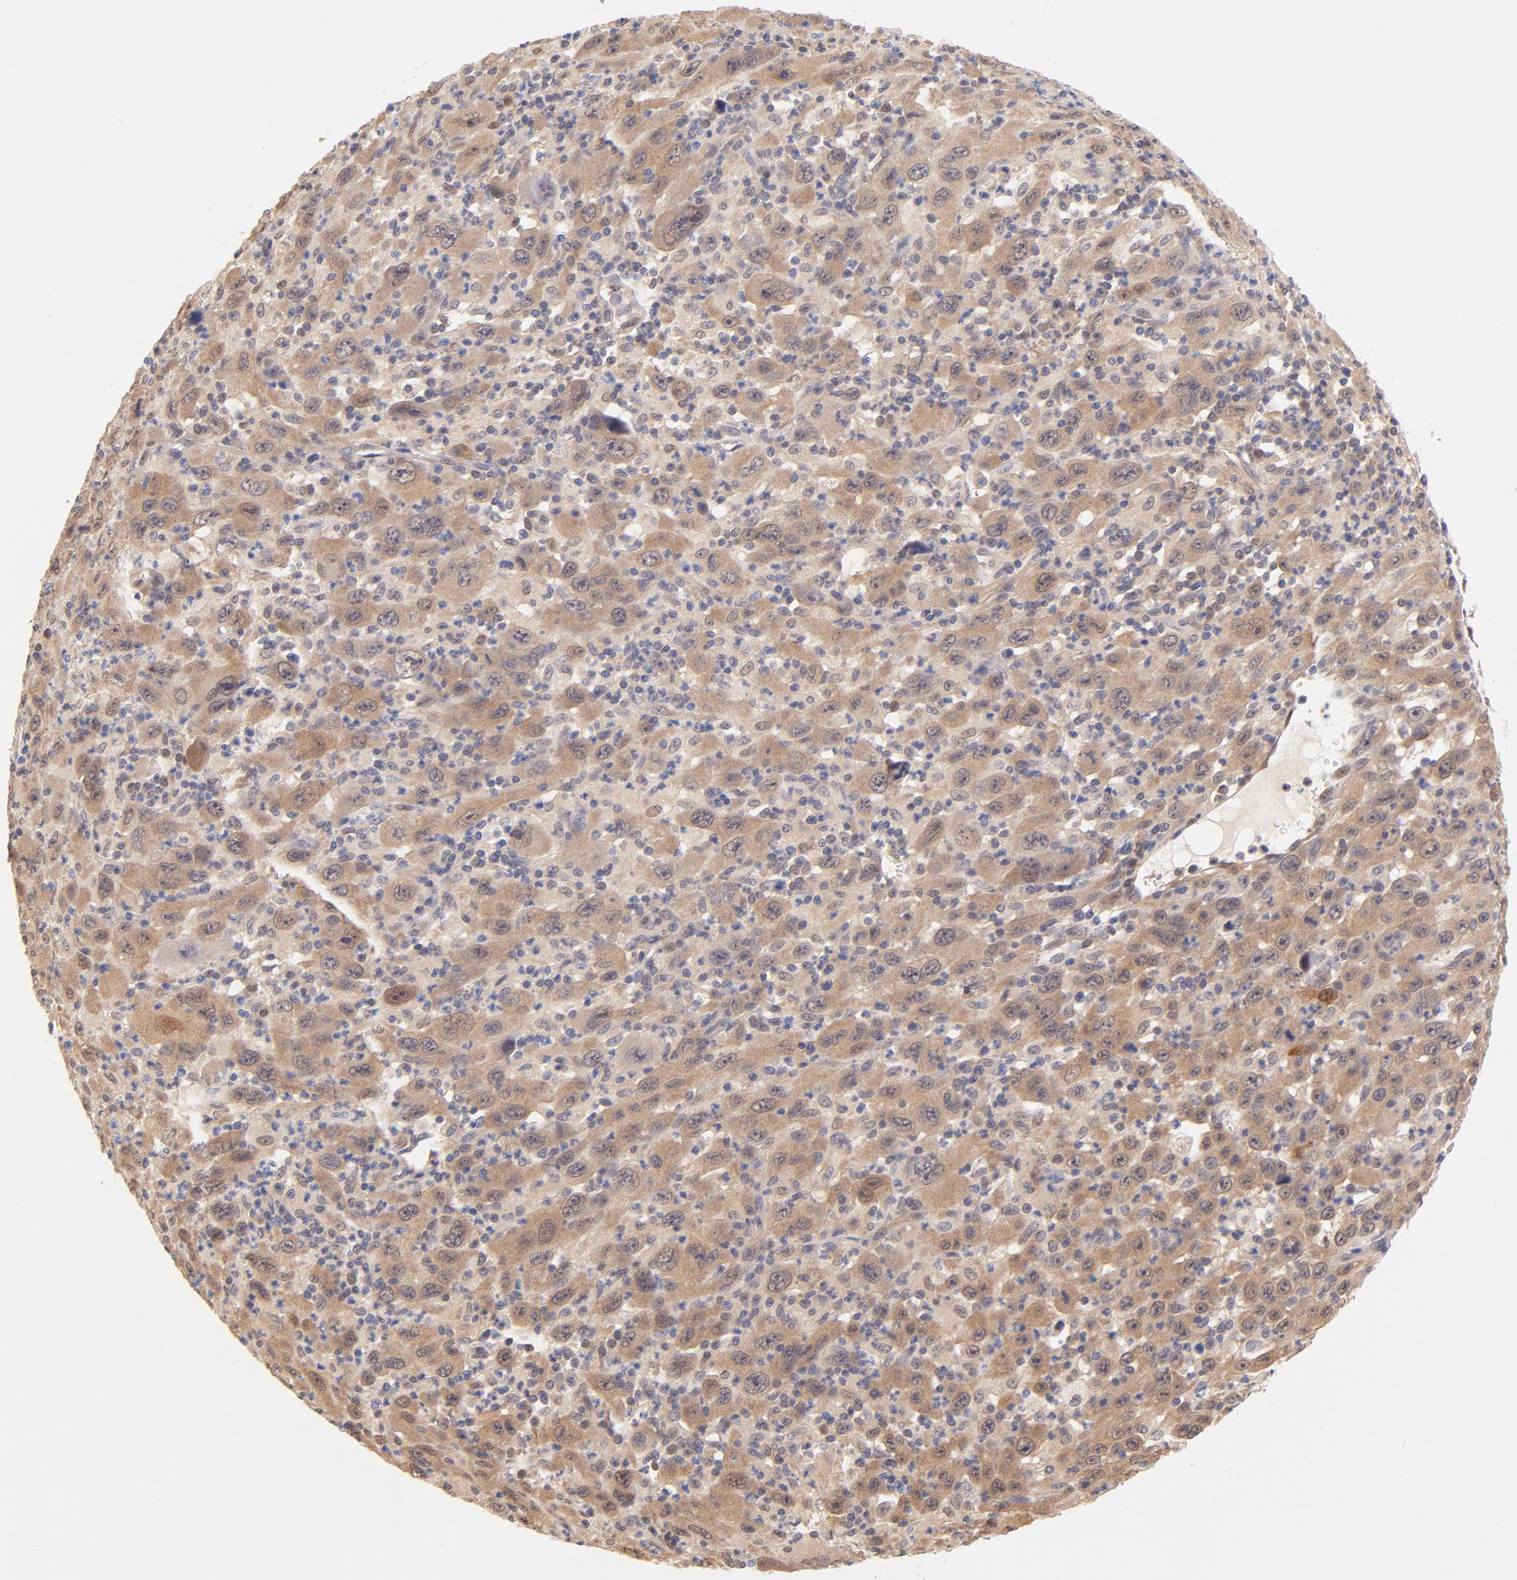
{"staining": {"intensity": "moderate", "quantity": ">75%", "location": "cytoplasmic/membranous"}, "tissue": "melanoma", "cell_type": "Tumor cells", "image_type": "cancer", "snomed": [{"axis": "morphology", "description": "Malignant melanoma, Metastatic site"}, {"axis": "topography", "description": "Skin"}], "caption": "Melanoma stained for a protein (brown) reveals moderate cytoplasmic/membranous positive staining in approximately >75% of tumor cells.", "gene": "TXNL1", "patient": {"sex": "female", "age": 56}}